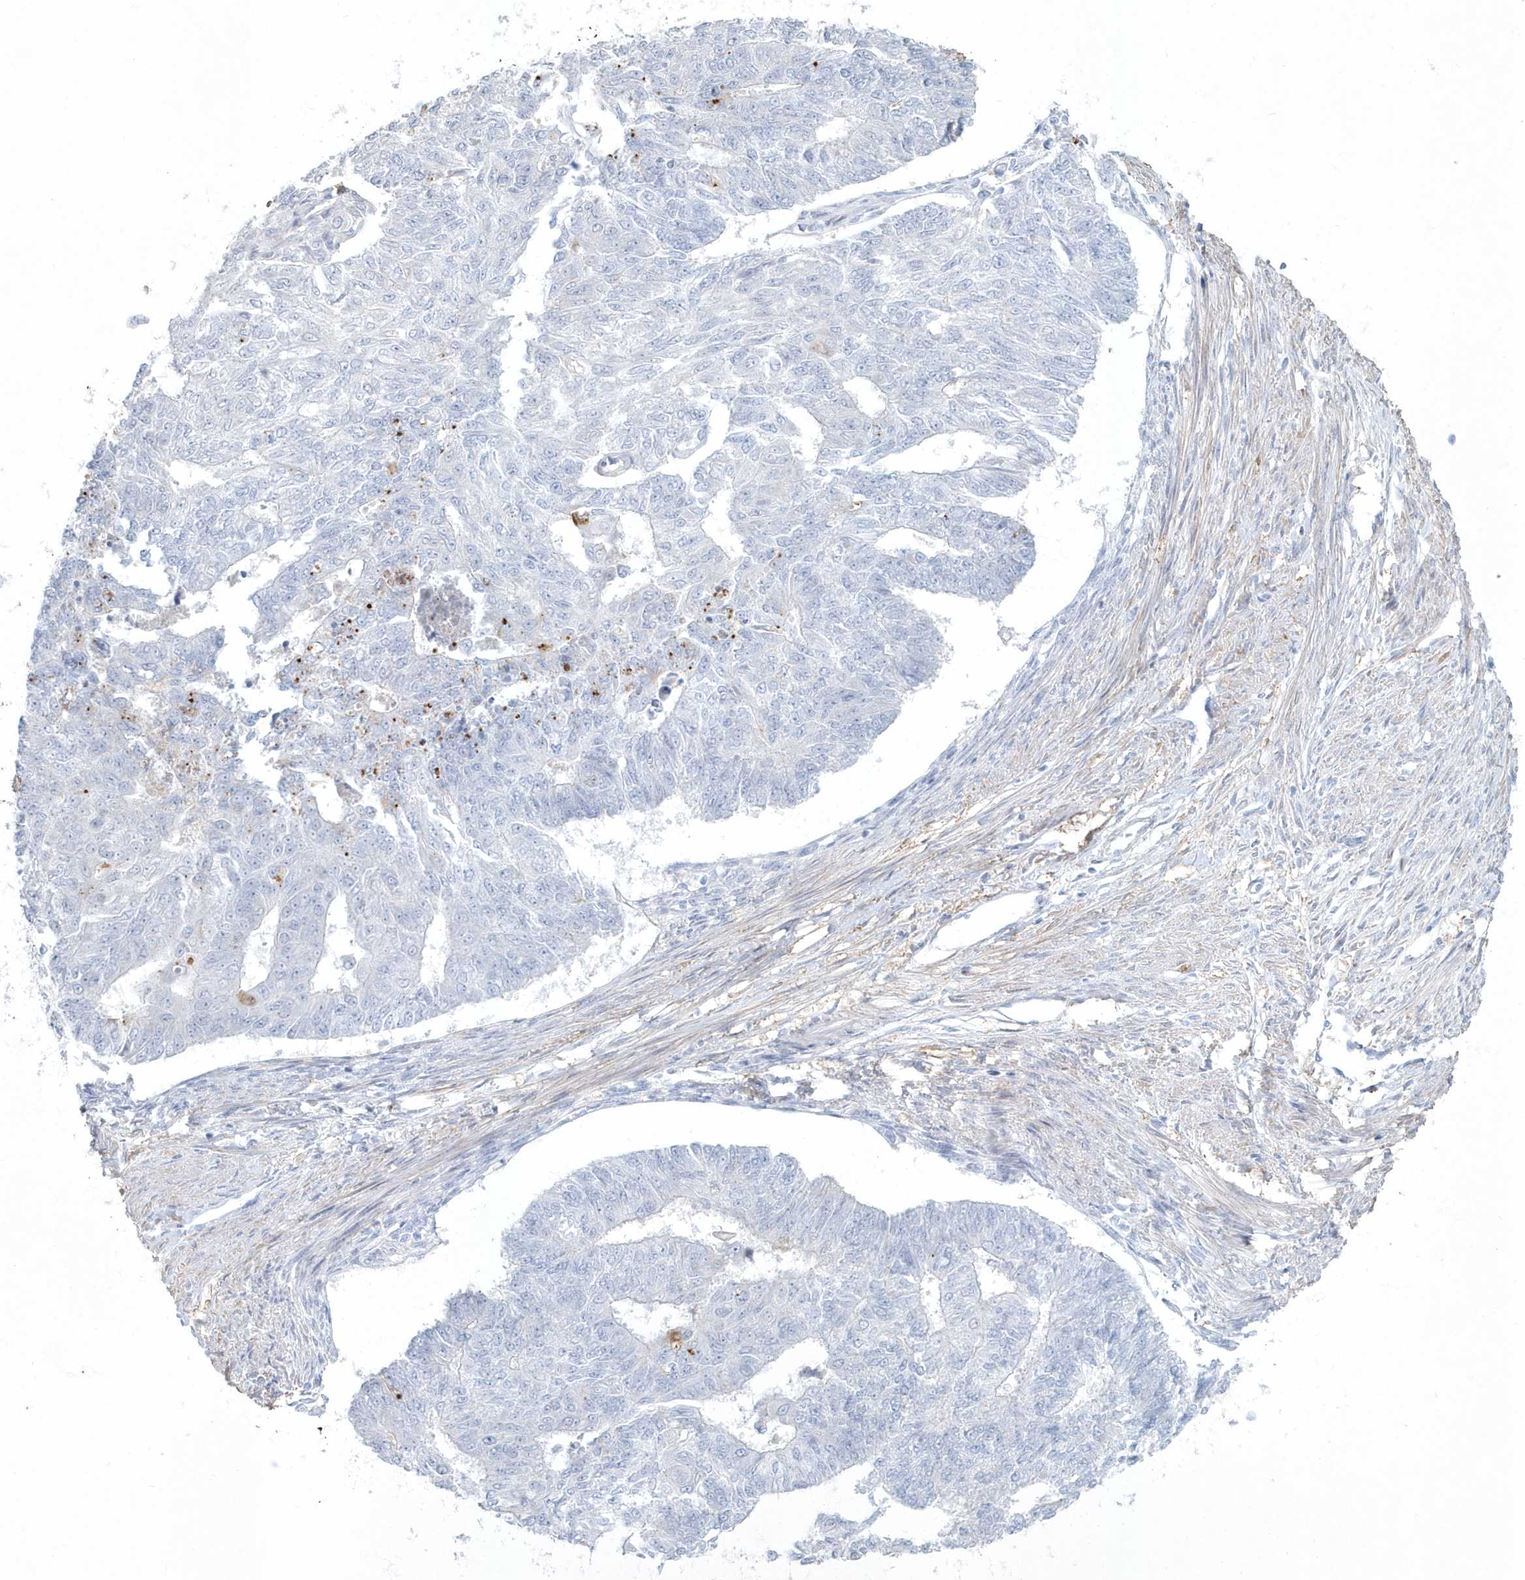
{"staining": {"intensity": "negative", "quantity": "none", "location": "none"}, "tissue": "endometrial cancer", "cell_type": "Tumor cells", "image_type": "cancer", "snomed": [{"axis": "morphology", "description": "Adenocarcinoma, NOS"}, {"axis": "topography", "description": "Endometrium"}], "caption": "Immunohistochemistry (IHC) micrograph of neoplastic tissue: human endometrial adenocarcinoma stained with DAB demonstrates no significant protein expression in tumor cells. The staining was performed using DAB (3,3'-diaminobenzidine) to visualize the protein expression in brown, while the nuclei were stained in blue with hematoxylin (Magnification: 20x).", "gene": "MYOT", "patient": {"sex": "female", "age": 32}}